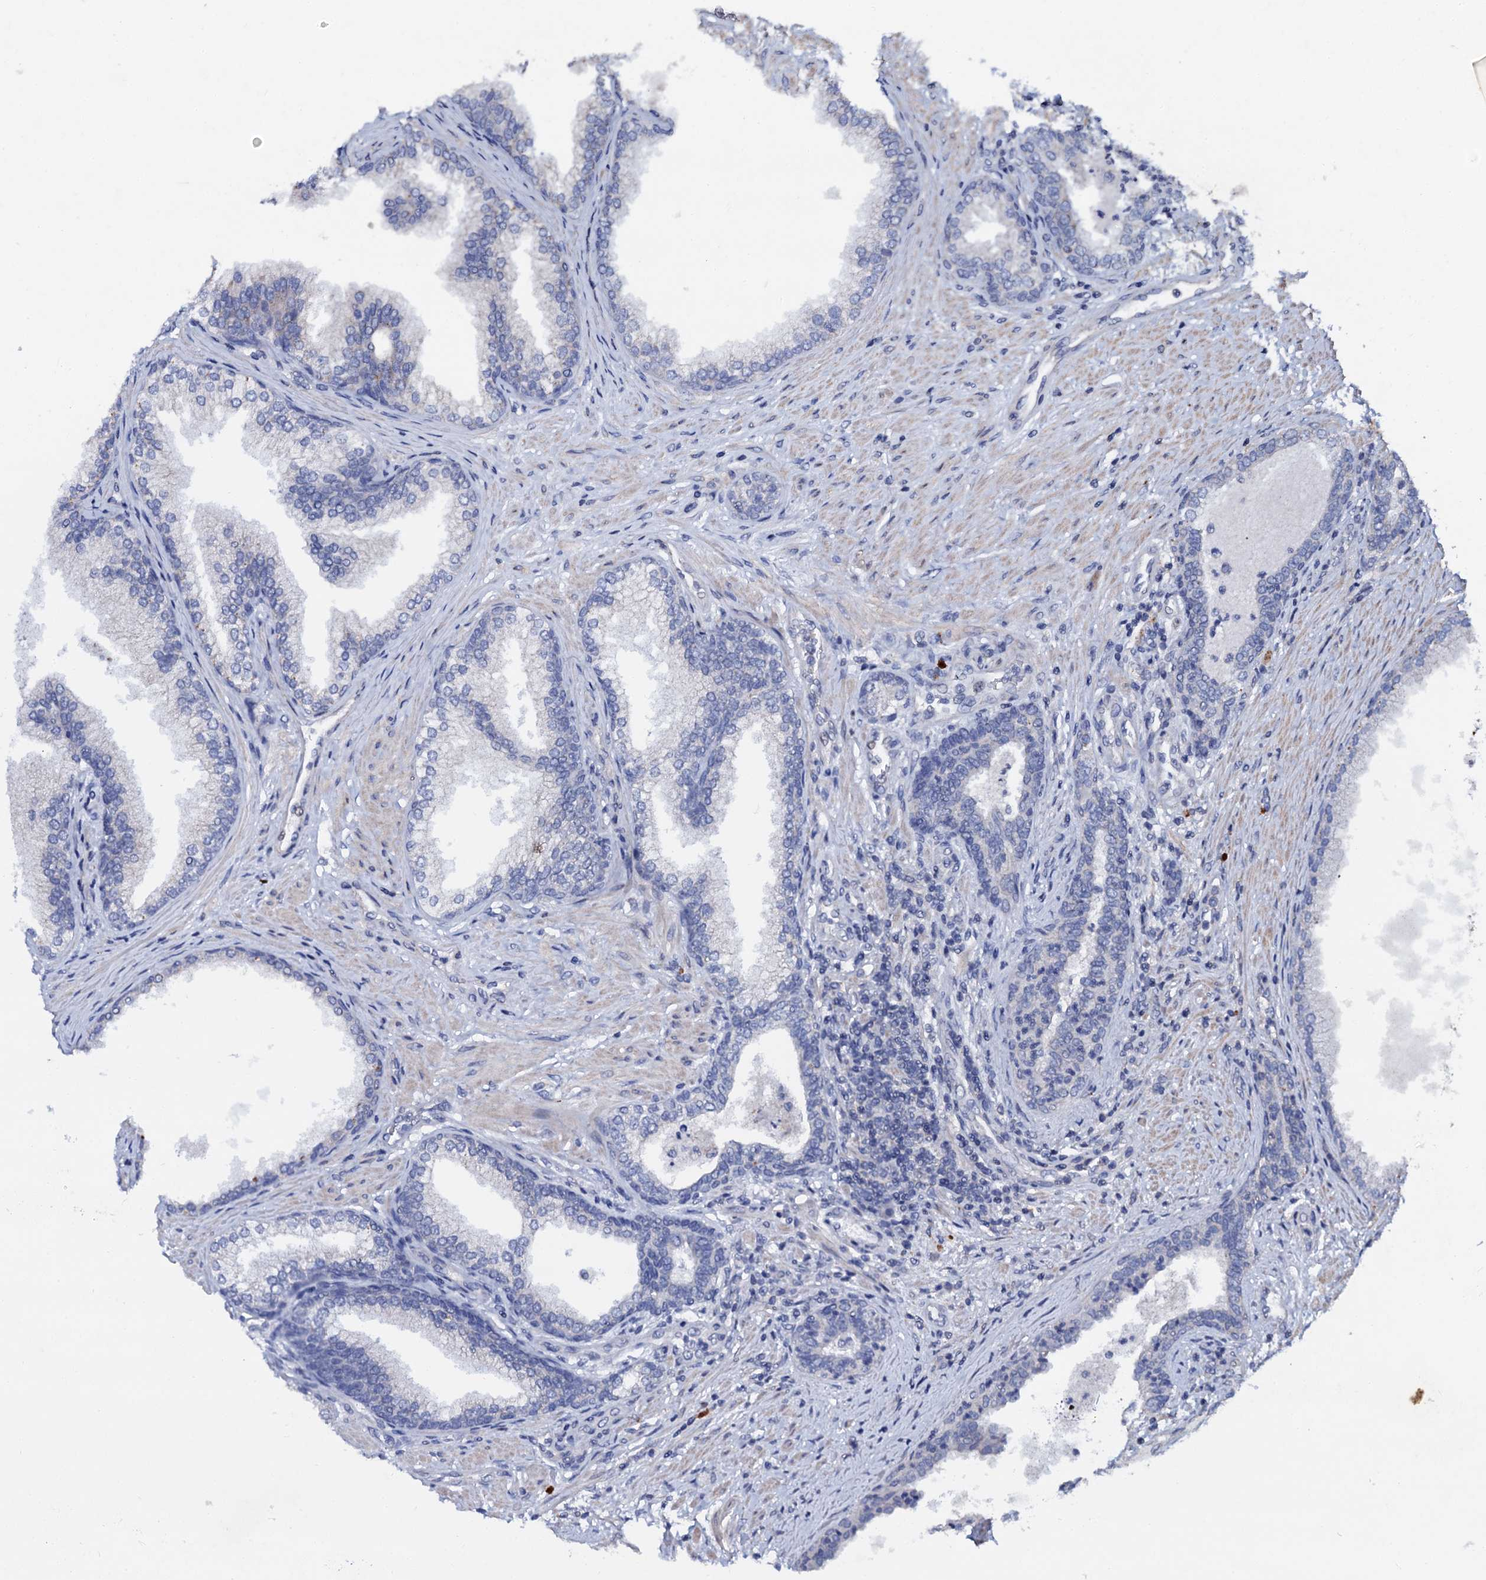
{"staining": {"intensity": "negative", "quantity": "none", "location": "none"}, "tissue": "prostate", "cell_type": "Glandular cells", "image_type": "normal", "snomed": [{"axis": "morphology", "description": "Normal tissue, NOS"}, {"axis": "topography", "description": "Prostate"}], "caption": "Human prostate stained for a protein using IHC exhibits no expression in glandular cells.", "gene": "SLC37A4", "patient": {"sex": "male", "age": 76}}